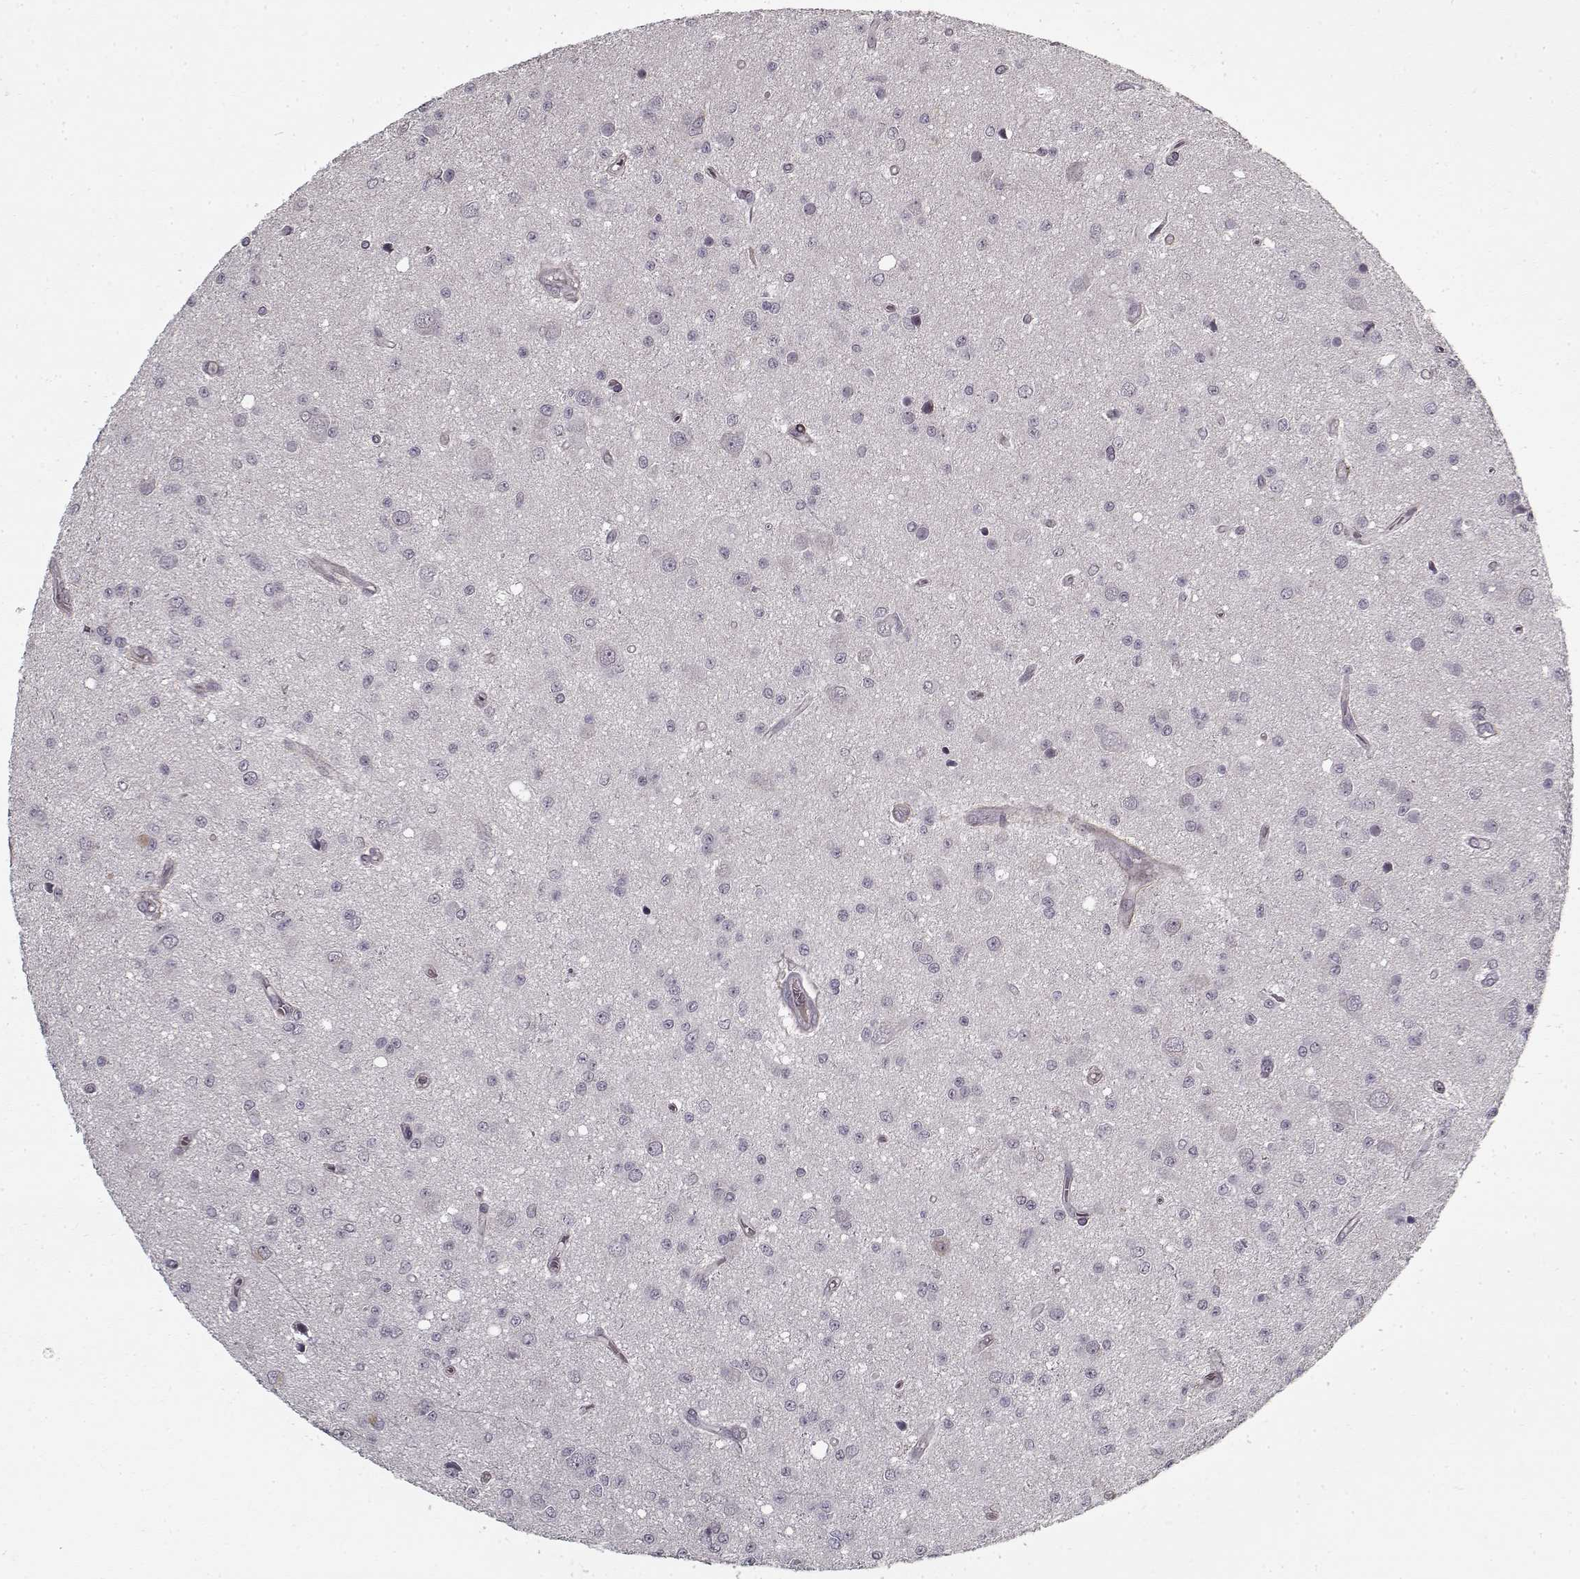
{"staining": {"intensity": "negative", "quantity": "none", "location": "none"}, "tissue": "glioma", "cell_type": "Tumor cells", "image_type": "cancer", "snomed": [{"axis": "morphology", "description": "Glioma, malignant, Low grade"}, {"axis": "topography", "description": "Brain"}], "caption": "An image of human glioma is negative for staining in tumor cells. The staining was performed using DAB to visualize the protein expression in brown, while the nuclei were stained in blue with hematoxylin (Magnification: 20x).", "gene": "LAMA2", "patient": {"sex": "female", "age": 45}}